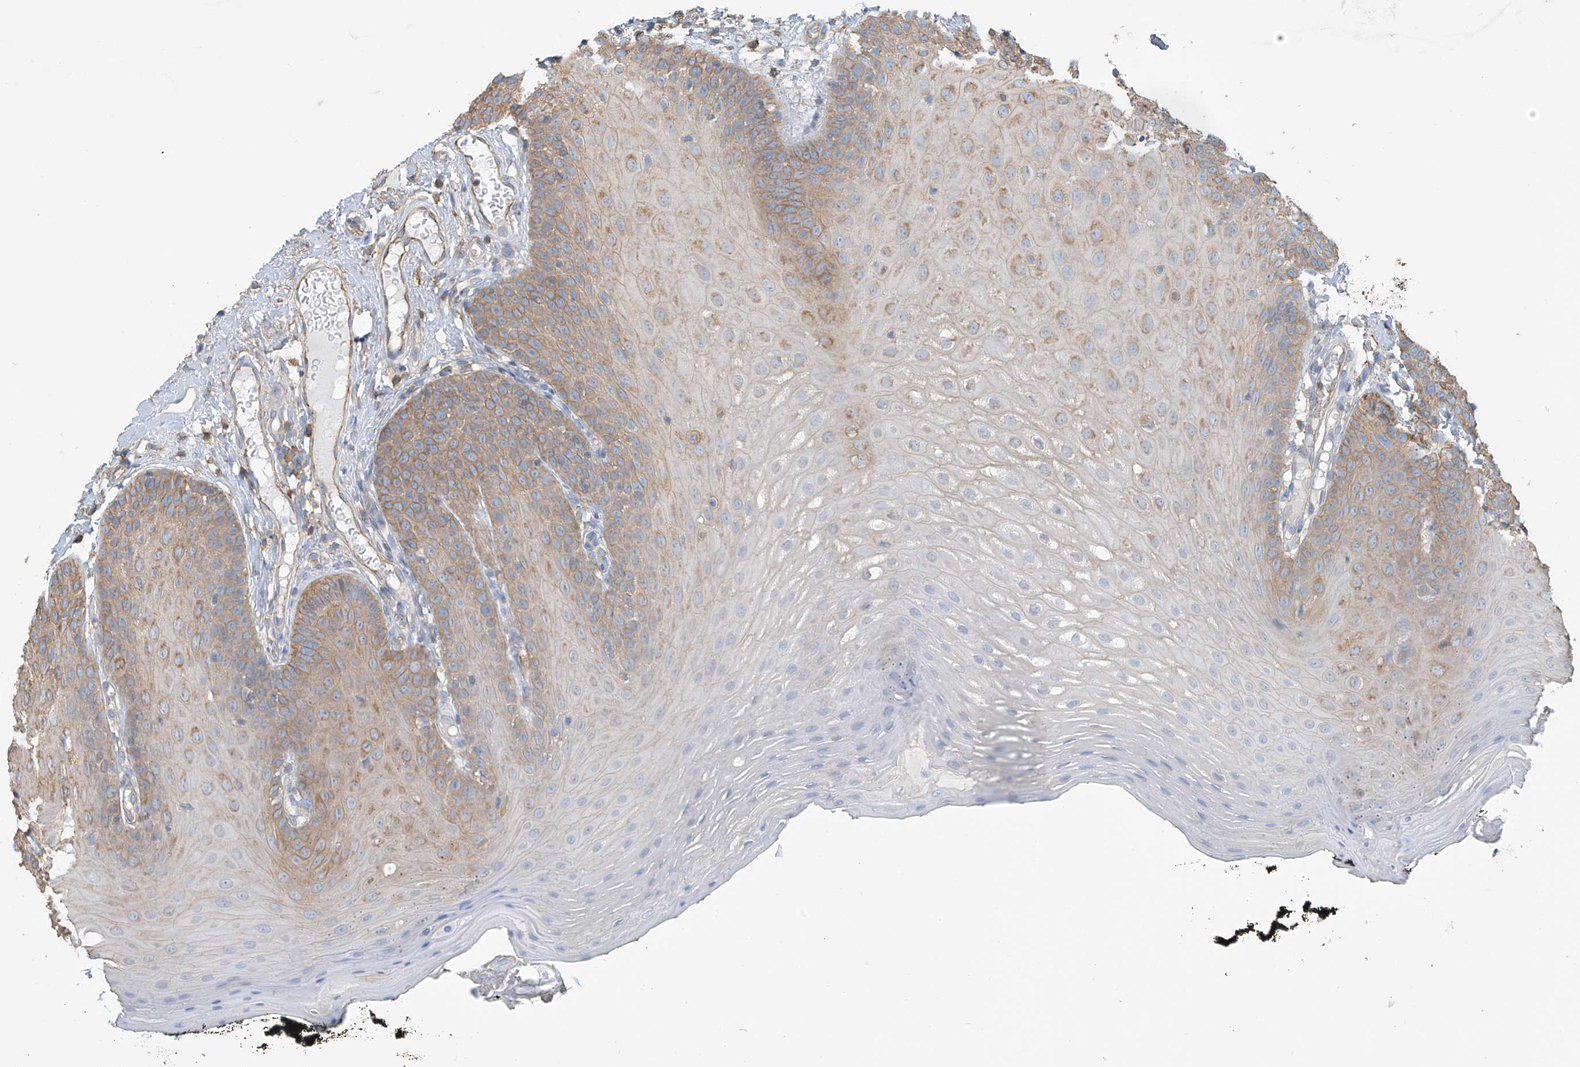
{"staining": {"intensity": "moderate", "quantity": ">75%", "location": "cytoplasmic/membranous"}, "tissue": "oral mucosa", "cell_type": "Squamous epithelial cells", "image_type": "normal", "snomed": [{"axis": "morphology", "description": "Normal tissue, NOS"}, {"axis": "topography", "description": "Oral tissue"}], "caption": "Moderate cytoplasmic/membranous expression for a protein is appreciated in approximately >75% of squamous epithelial cells of benign oral mucosa using immunohistochemistry.", "gene": "ZNF846", "patient": {"sex": "male", "age": 74}}